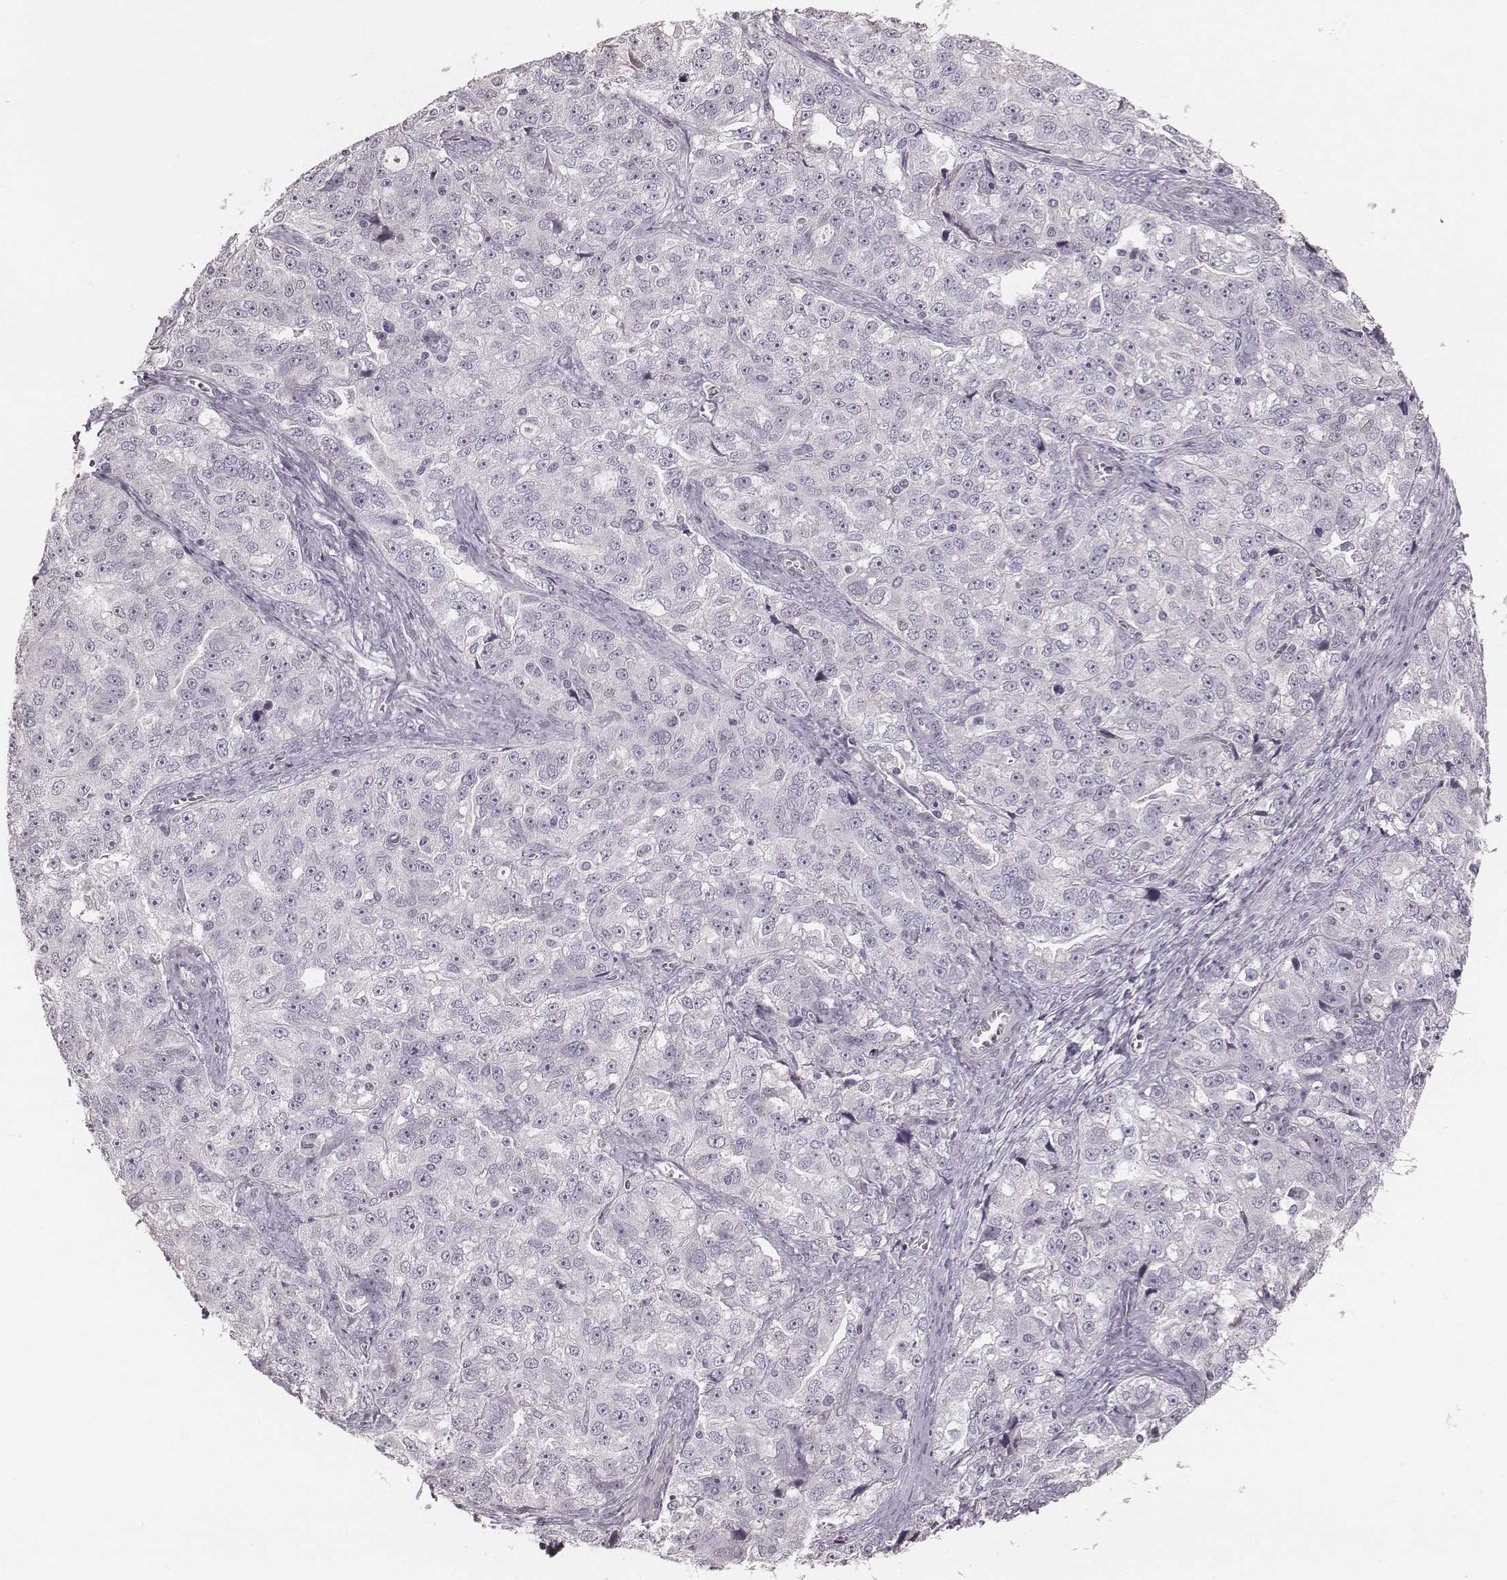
{"staining": {"intensity": "negative", "quantity": "none", "location": "none"}, "tissue": "ovarian cancer", "cell_type": "Tumor cells", "image_type": "cancer", "snomed": [{"axis": "morphology", "description": "Cystadenocarcinoma, serous, NOS"}, {"axis": "topography", "description": "Ovary"}], "caption": "Immunohistochemical staining of ovarian serous cystadenocarcinoma displays no significant staining in tumor cells.", "gene": "S100Z", "patient": {"sex": "female", "age": 51}}